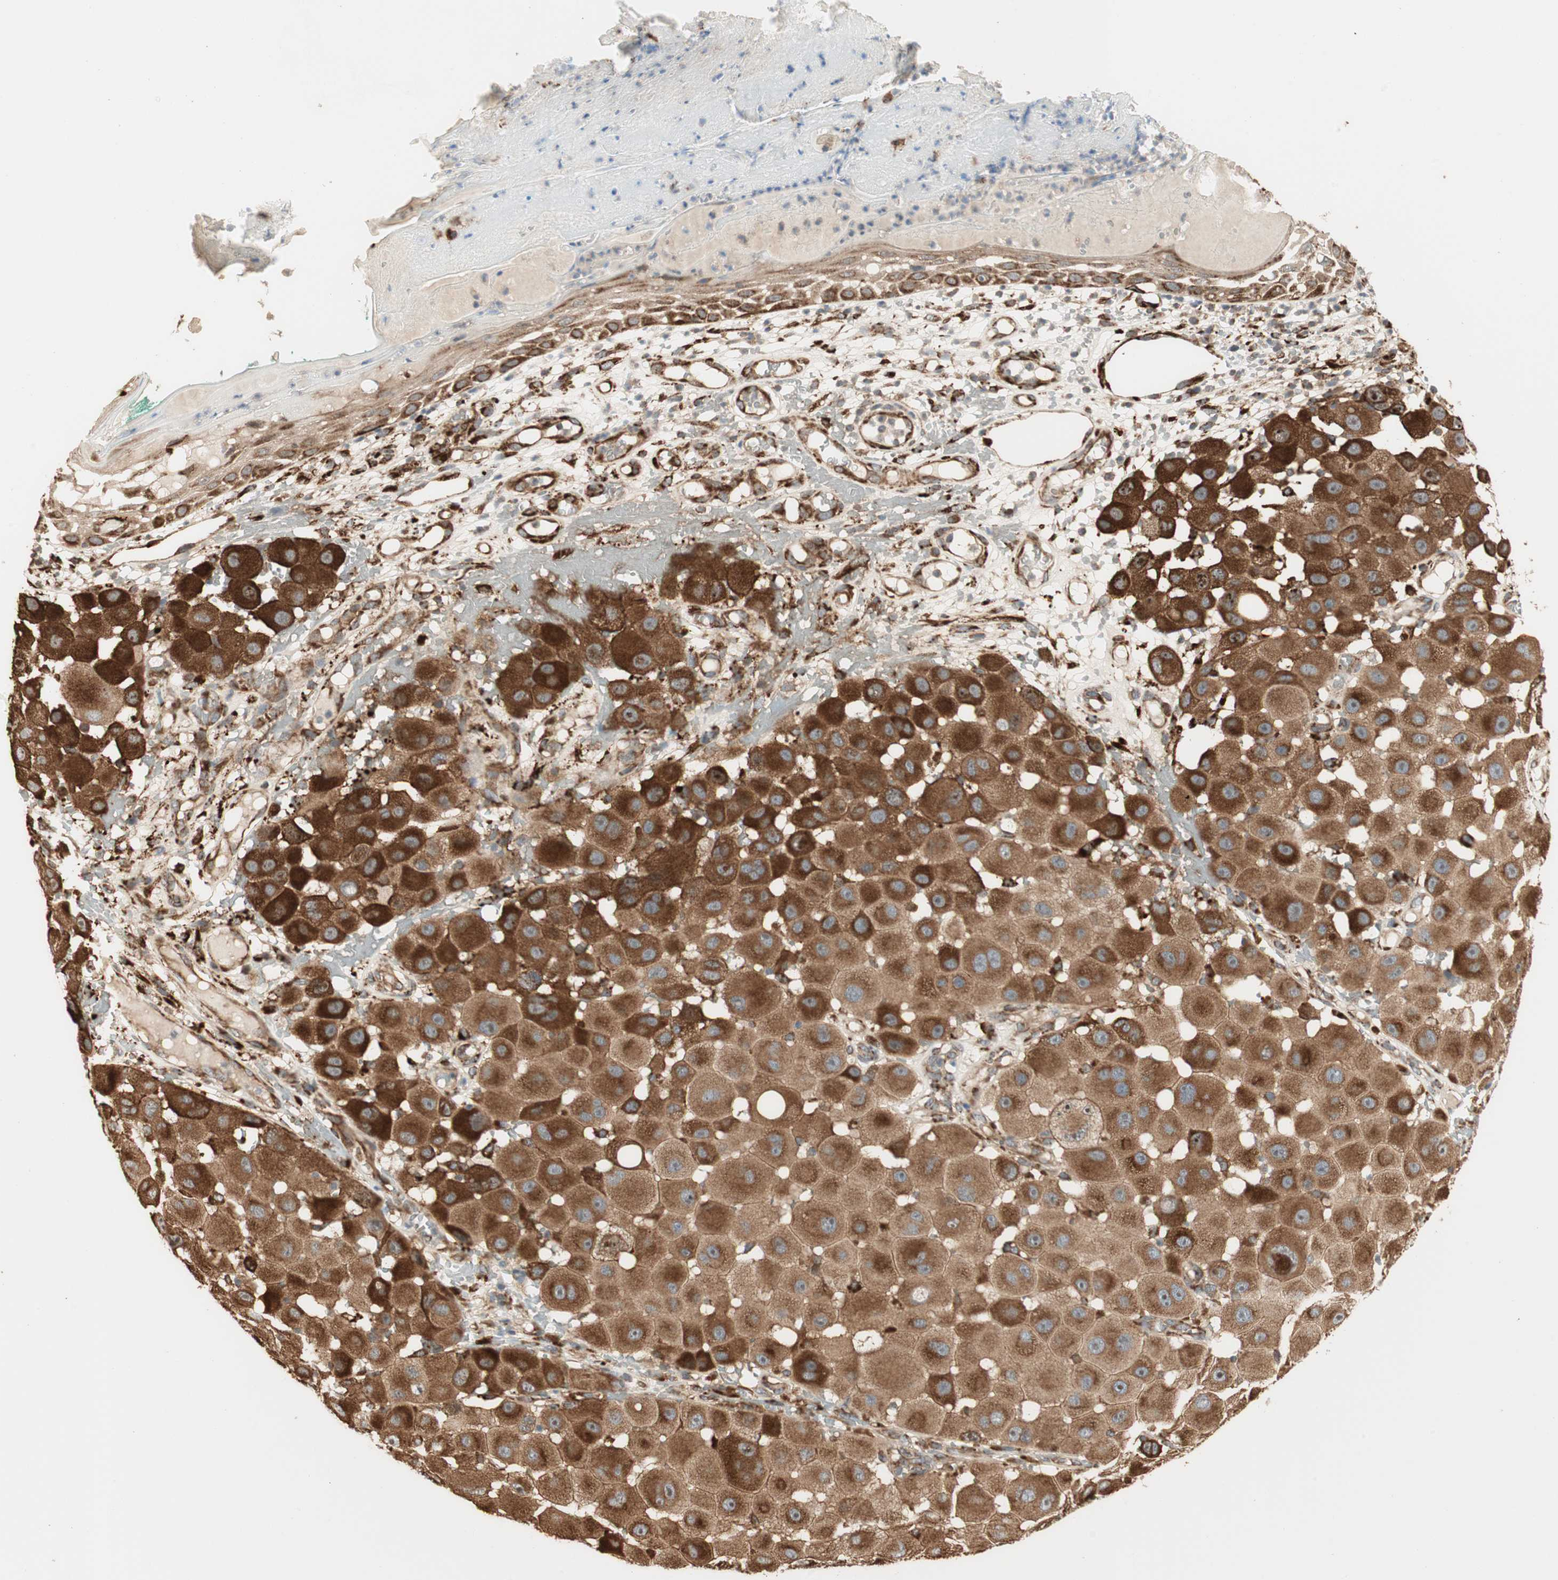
{"staining": {"intensity": "strong", "quantity": ">75%", "location": "cytoplasmic/membranous"}, "tissue": "melanoma", "cell_type": "Tumor cells", "image_type": "cancer", "snomed": [{"axis": "morphology", "description": "Malignant melanoma, NOS"}, {"axis": "topography", "description": "Skin"}], "caption": "Protein expression analysis of melanoma demonstrates strong cytoplasmic/membranous staining in approximately >75% of tumor cells.", "gene": "P4HA1", "patient": {"sex": "female", "age": 81}}